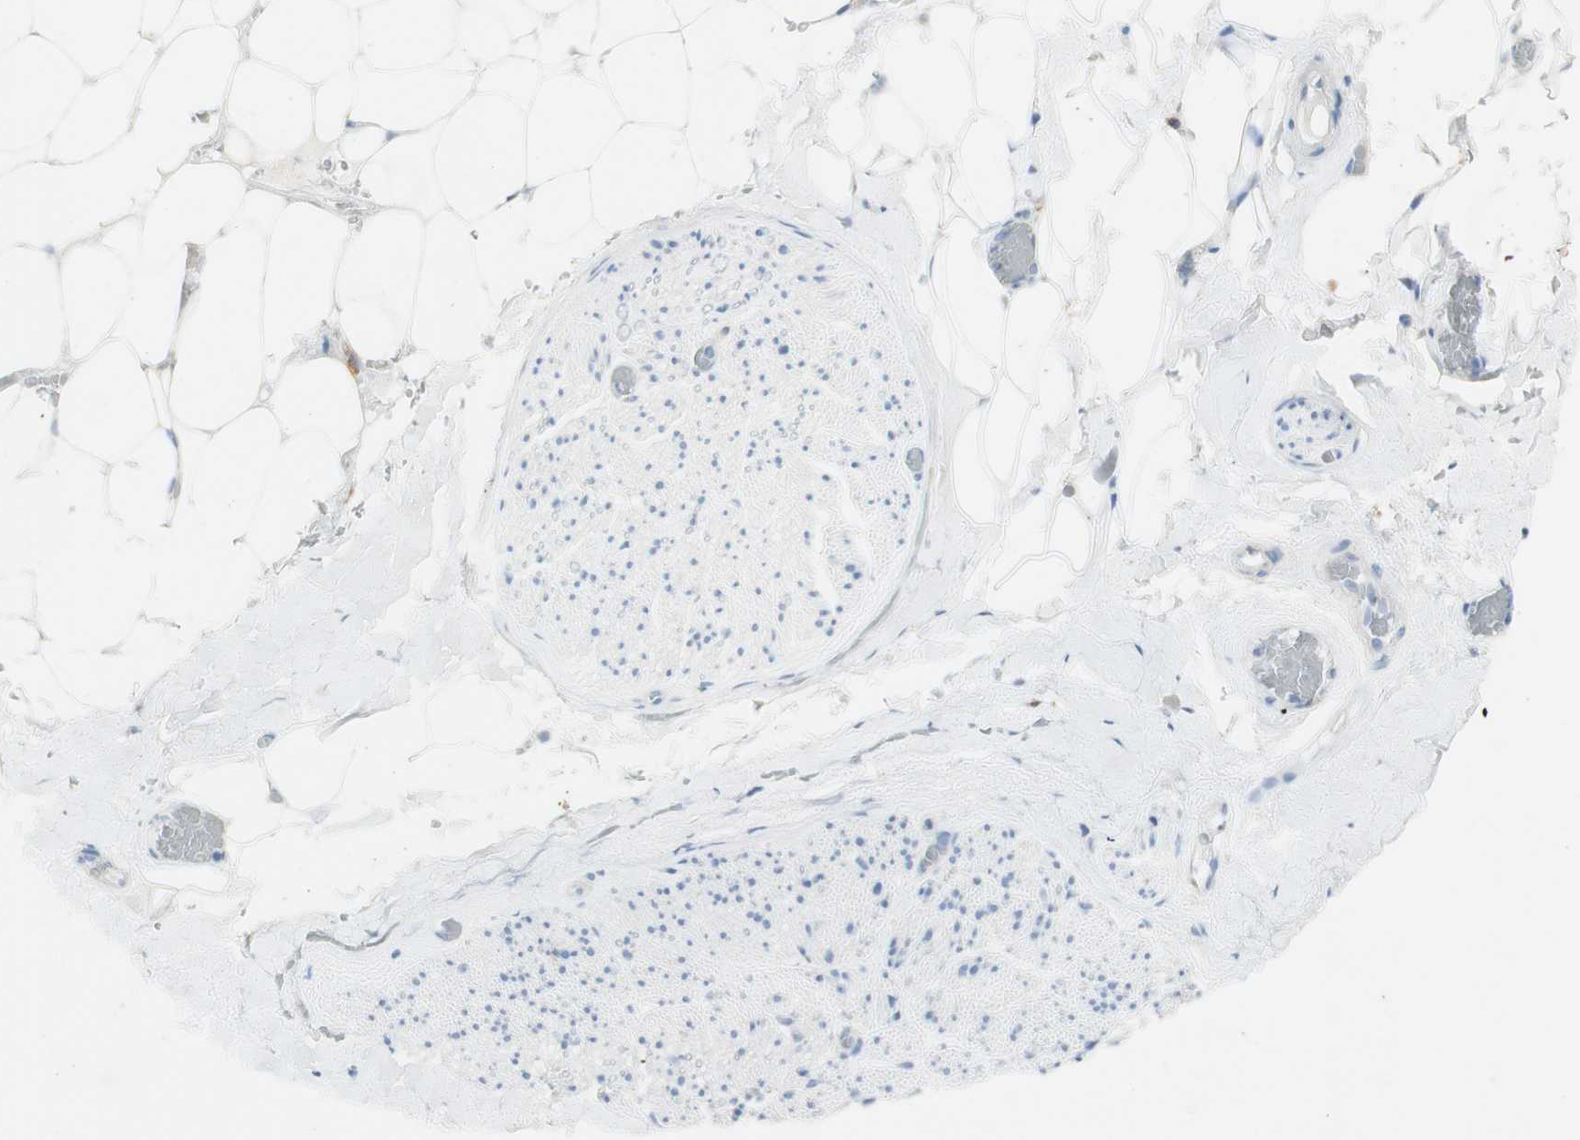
{"staining": {"intensity": "negative", "quantity": "none", "location": "none"}, "tissue": "adipose tissue", "cell_type": "Adipocytes", "image_type": "normal", "snomed": [{"axis": "morphology", "description": "Normal tissue, NOS"}, {"axis": "topography", "description": "Peripheral nerve tissue"}], "caption": "An image of human adipose tissue is negative for staining in adipocytes. (DAB IHC, high magnification).", "gene": "ART3", "patient": {"sex": "male", "age": 70}}